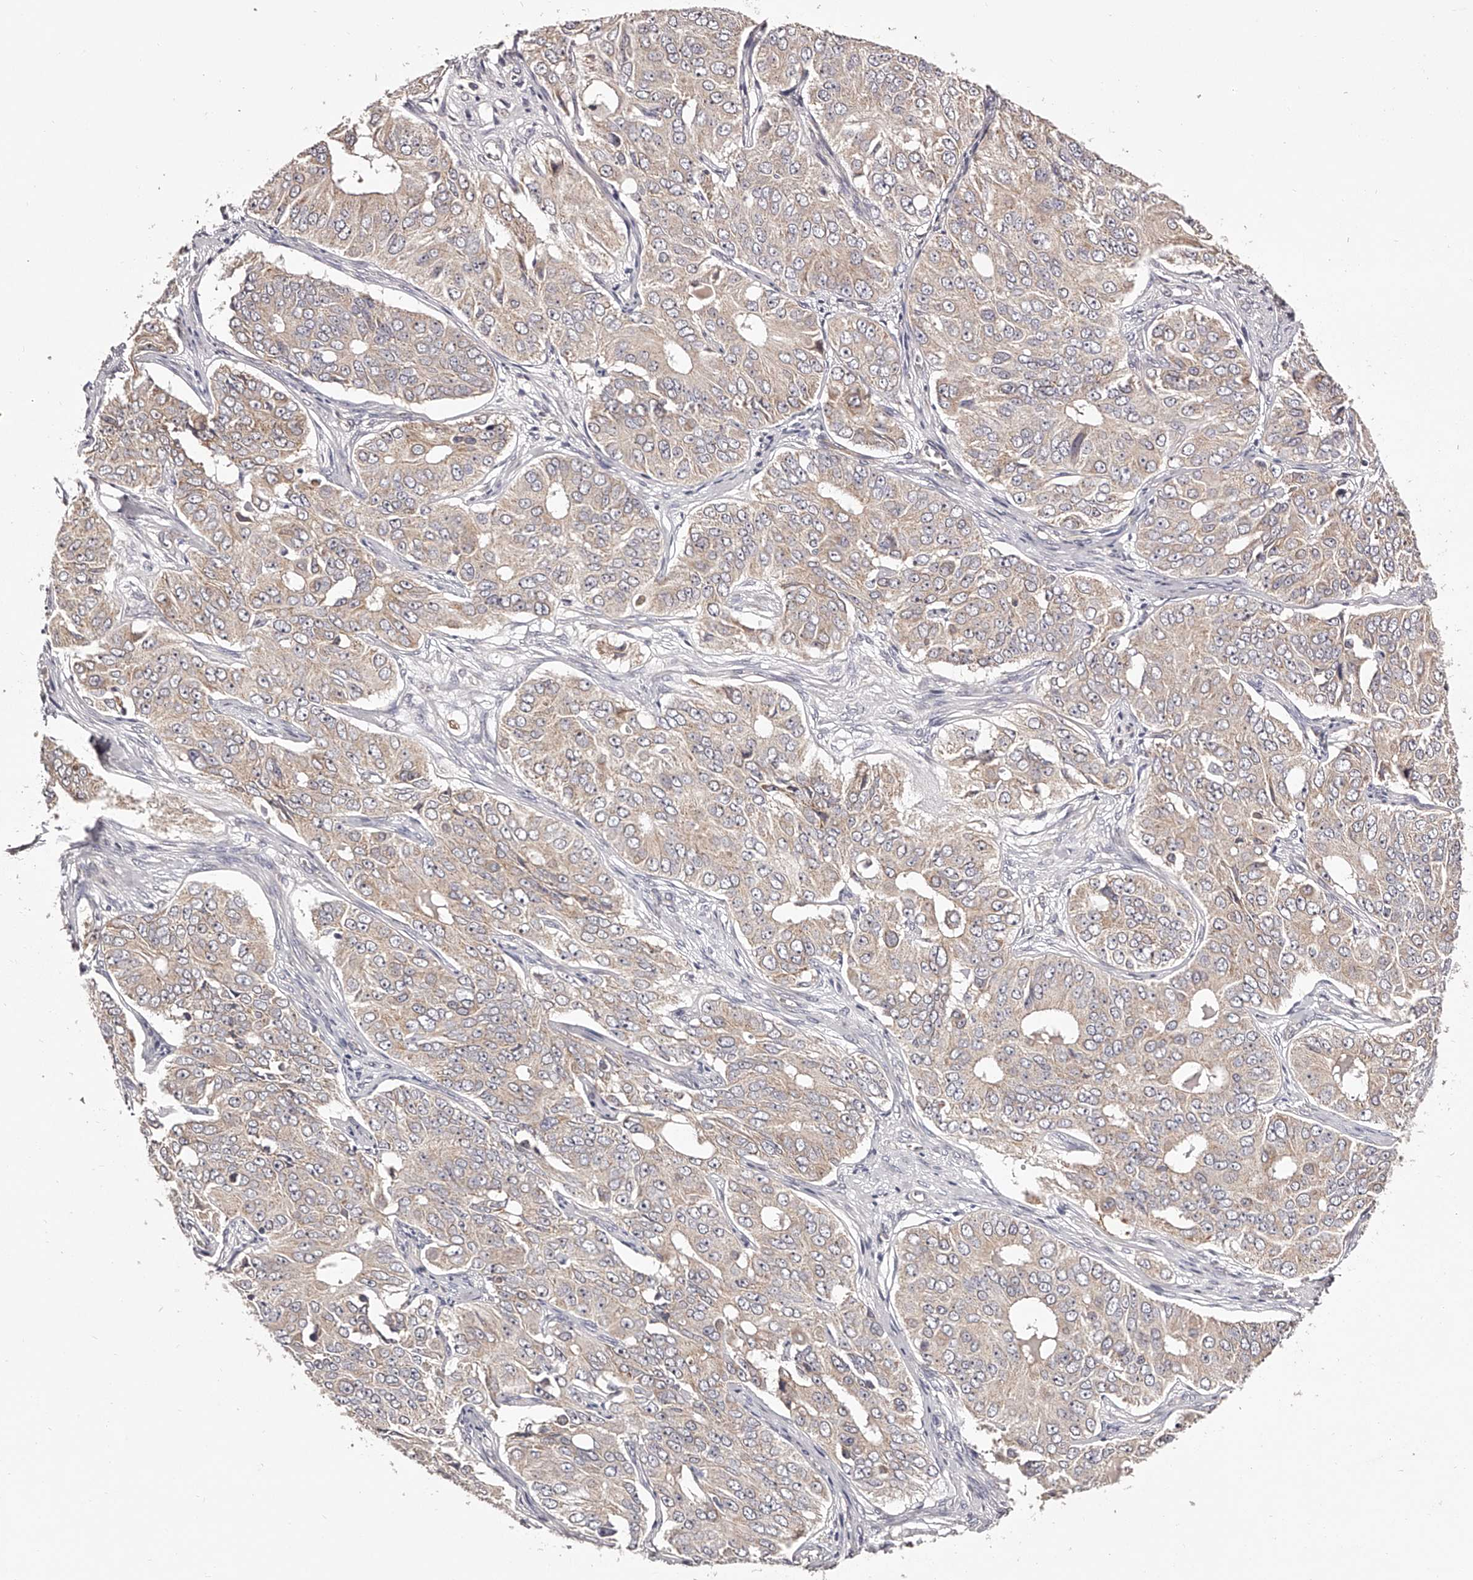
{"staining": {"intensity": "weak", "quantity": ">75%", "location": "cytoplasmic/membranous"}, "tissue": "ovarian cancer", "cell_type": "Tumor cells", "image_type": "cancer", "snomed": [{"axis": "morphology", "description": "Carcinoma, endometroid"}, {"axis": "topography", "description": "Ovary"}], "caption": "Ovarian endometroid carcinoma was stained to show a protein in brown. There is low levels of weak cytoplasmic/membranous staining in about >75% of tumor cells. The staining was performed using DAB to visualize the protein expression in brown, while the nuclei were stained in blue with hematoxylin (Magnification: 20x).", "gene": "ODF2L", "patient": {"sex": "female", "age": 51}}